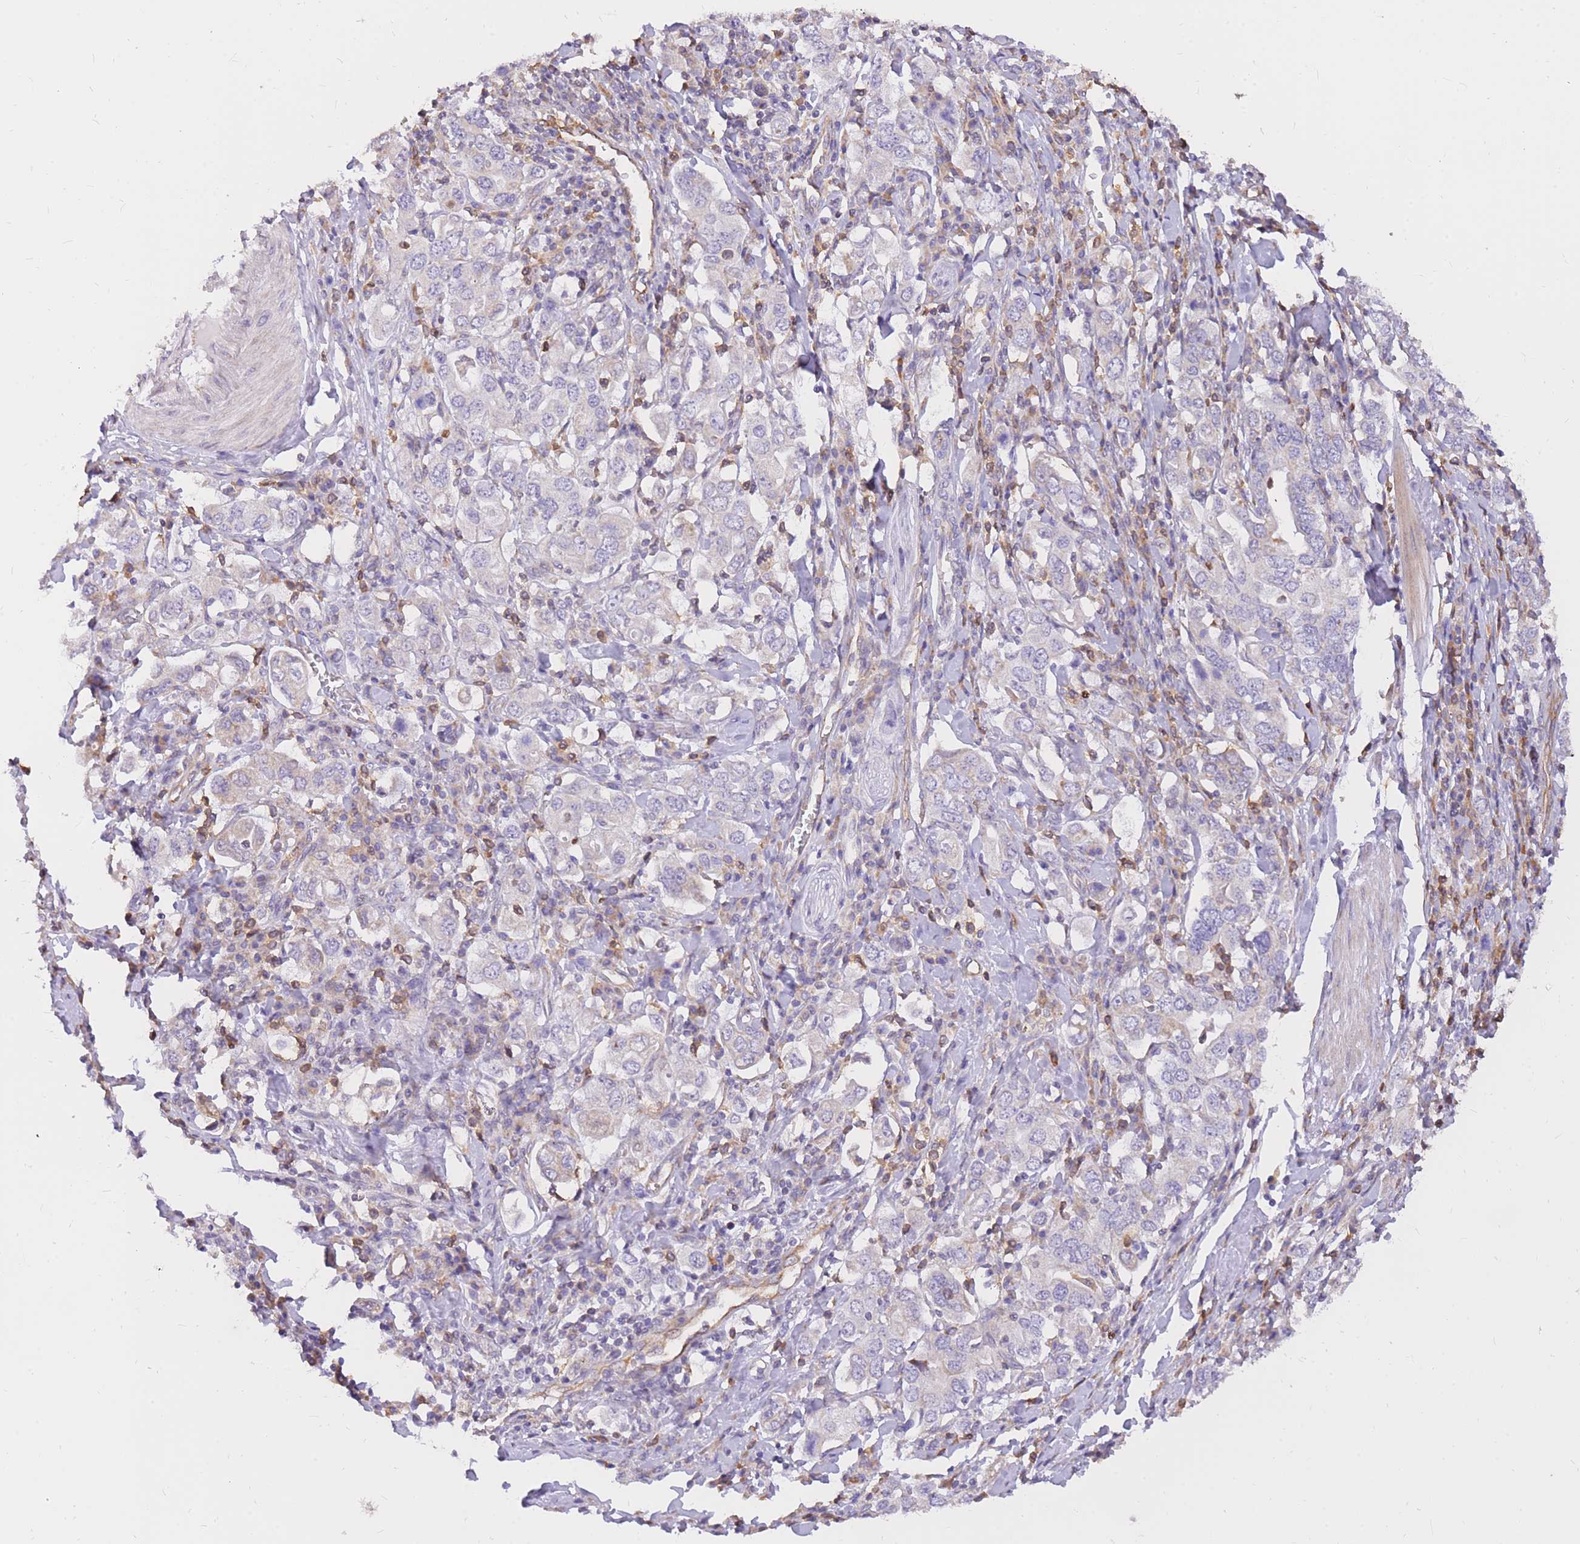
{"staining": {"intensity": "negative", "quantity": "none", "location": "none"}, "tissue": "stomach cancer", "cell_type": "Tumor cells", "image_type": "cancer", "snomed": [{"axis": "morphology", "description": "Adenocarcinoma, NOS"}, {"axis": "topography", "description": "Stomach, upper"}, {"axis": "topography", "description": "Stomach"}], "caption": "Stomach cancer stained for a protein using immunohistochemistry (IHC) exhibits no positivity tumor cells.", "gene": "TOPAZ1", "patient": {"sex": "male", "age": 62}}